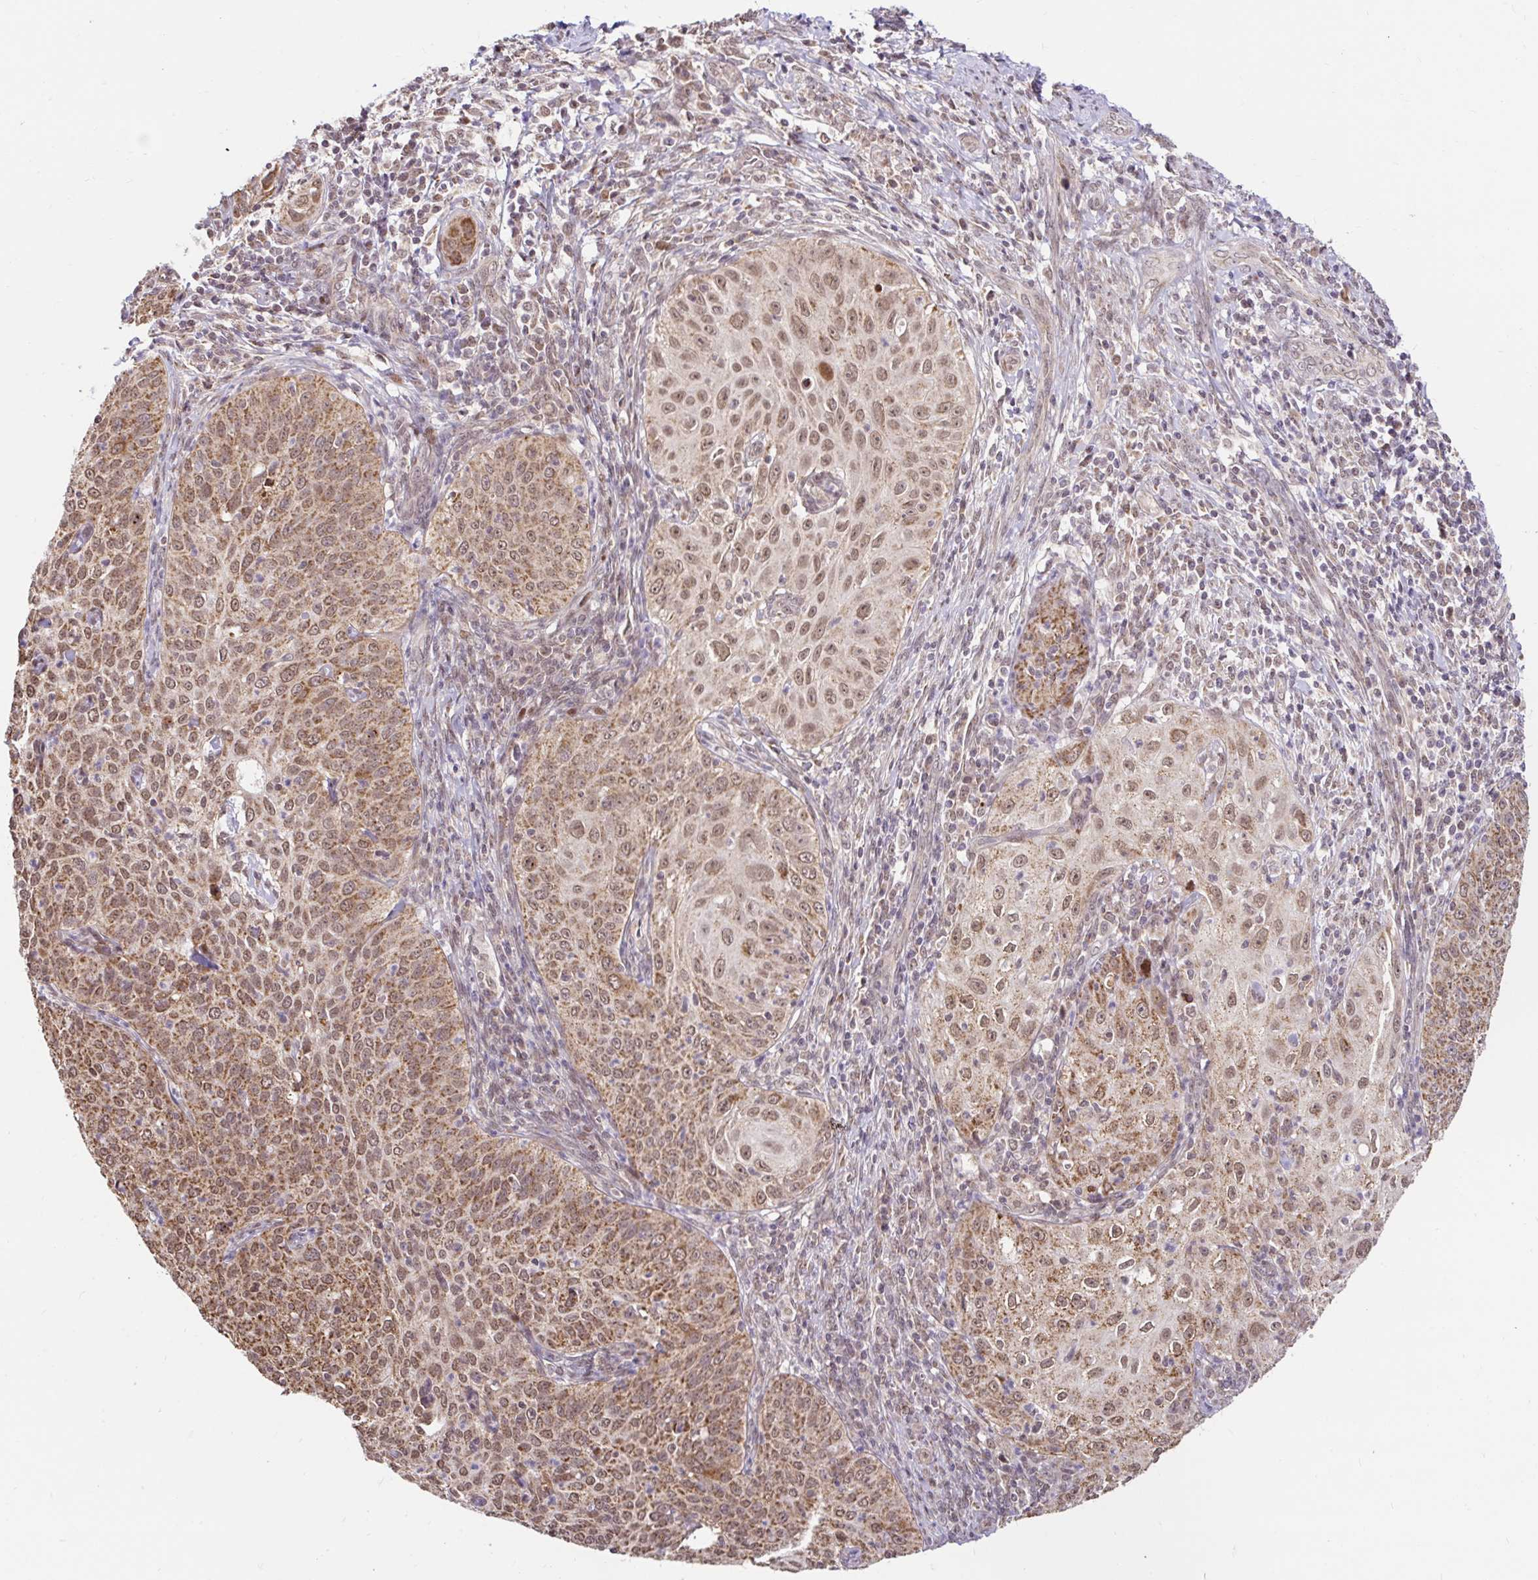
{"staining": {"intensity": "moderate", "quantity": ">75%", "location": "cytoplasmic/membranous,nuclear"}, "tissue": "cervical cancer", "cell_type": "Tumor cells", "image_type": "cancer", "snomed": [{"axis": "morphology", "description": "Squamous cell carcinoma, NOS"}, {"axis": "topography", "description": "Cervix"}], "caption": "High-power microscopy captured an immunohistochemistry histopathology image of squamous cell carcinoma (cervical), revealing moderate cytoplasmic/membranous and nuclear expression in approximately >75% of tumor cells.", "gene": "TIMM50", "patient": {"sex": "female", "age": 30}}